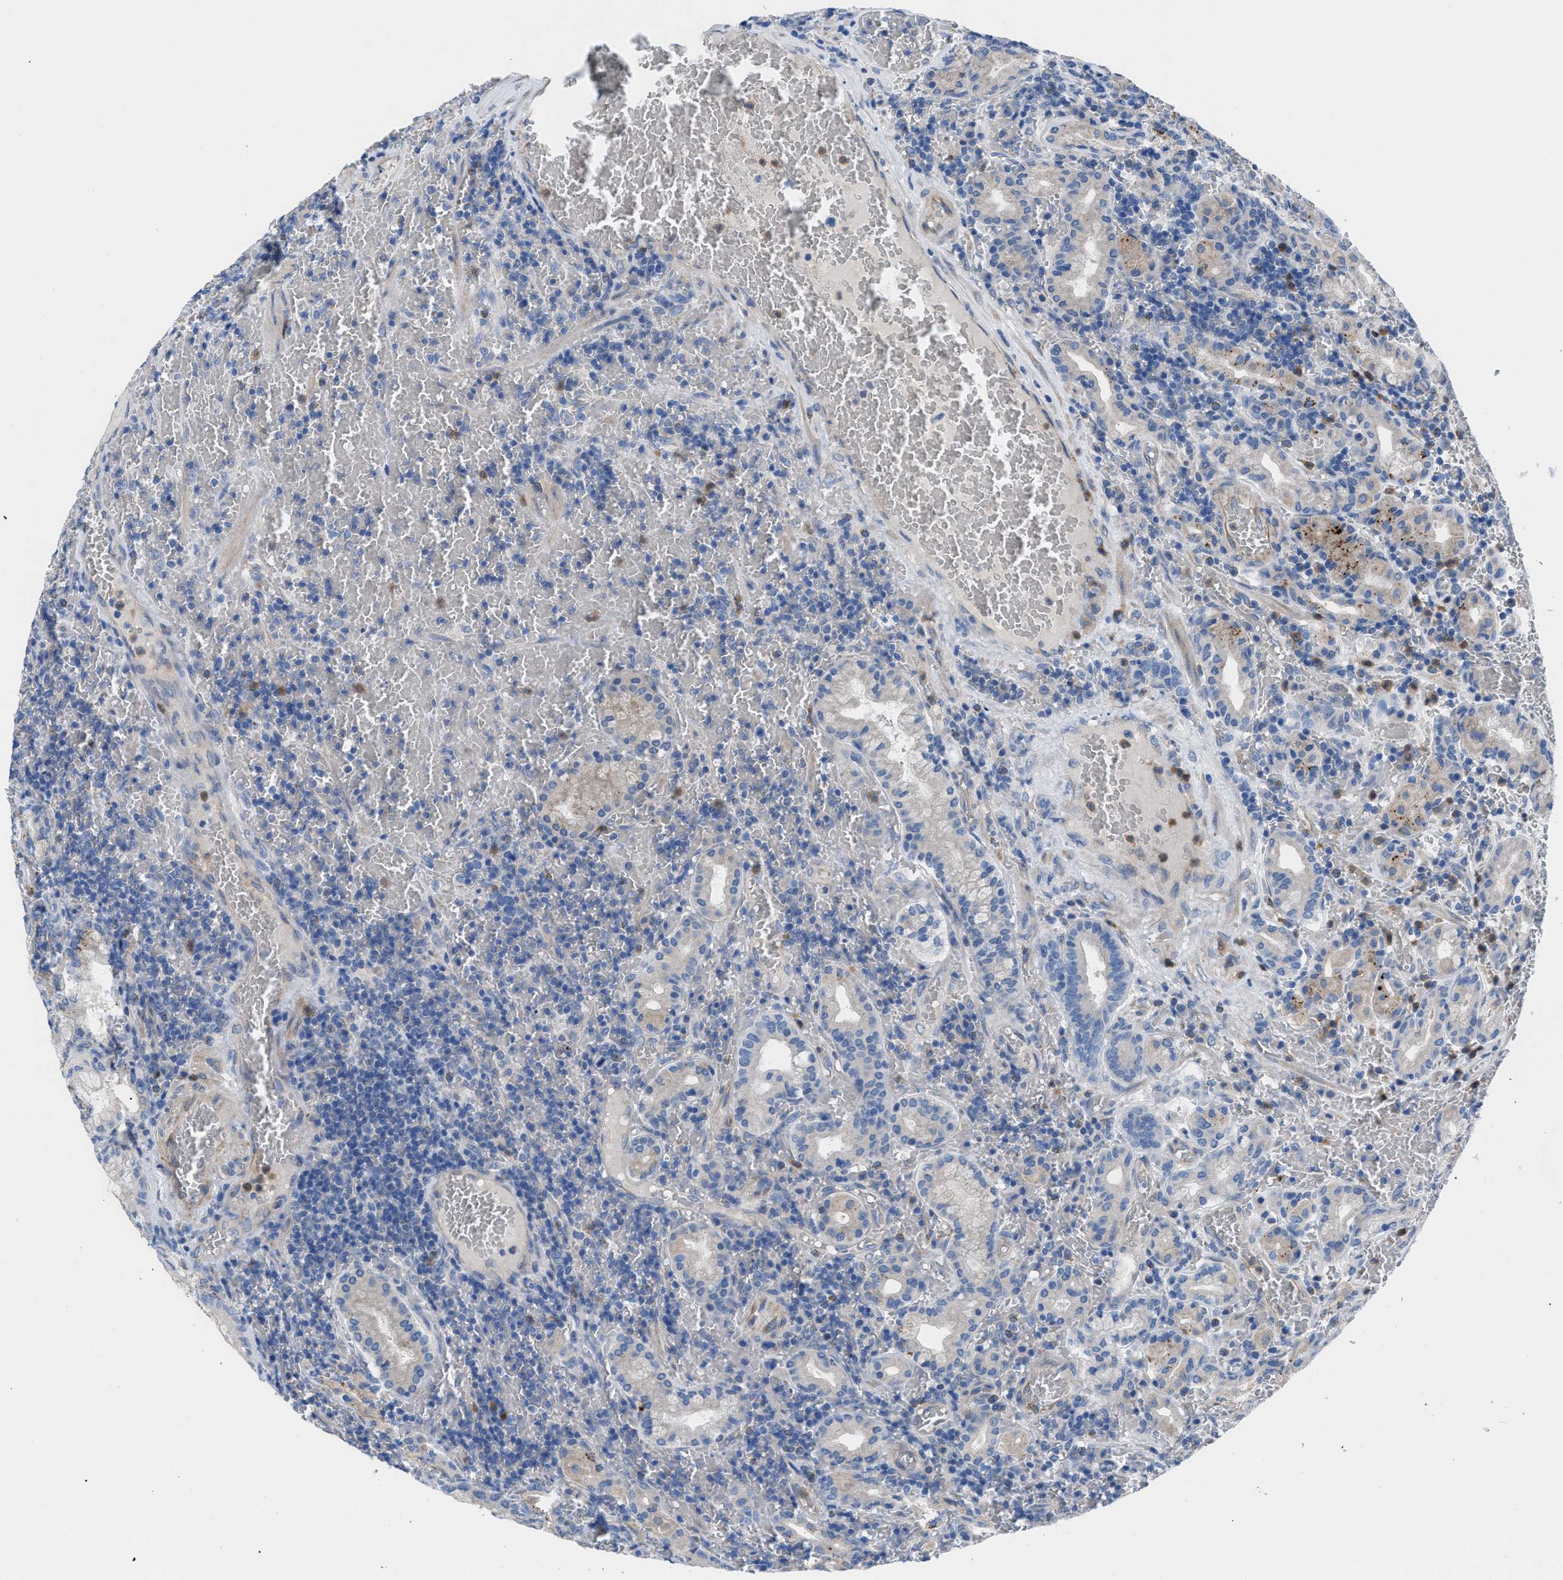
{"staining": {"intensity": "weak", "quantity": "25%-75%", "location": "cytoplasmic/membranous"}, "tissue": "stomach", "cell_type": "Glandular cells", "image_type": "normal", "snomed": [{"axis": "morphology", "description": "Normal tissue, NOS"}, {"axis": "morphology", "description": "Carcinoid, malignant, NOS"}, {"axis": "topography", "description": "Stomach, upper"}], "caption": "Stomach stained with DAB (3,3'-diaminobenzidine) IHC shows low levels of weak cytoplasmic/membranous expression in approximately 25%-75% of glandular cells. Immunohistochemistry stains the protein in brown and the nuclei are stained blue.", "gene": "ITPR1", "patient": {"sex": "male", "age": 39}}